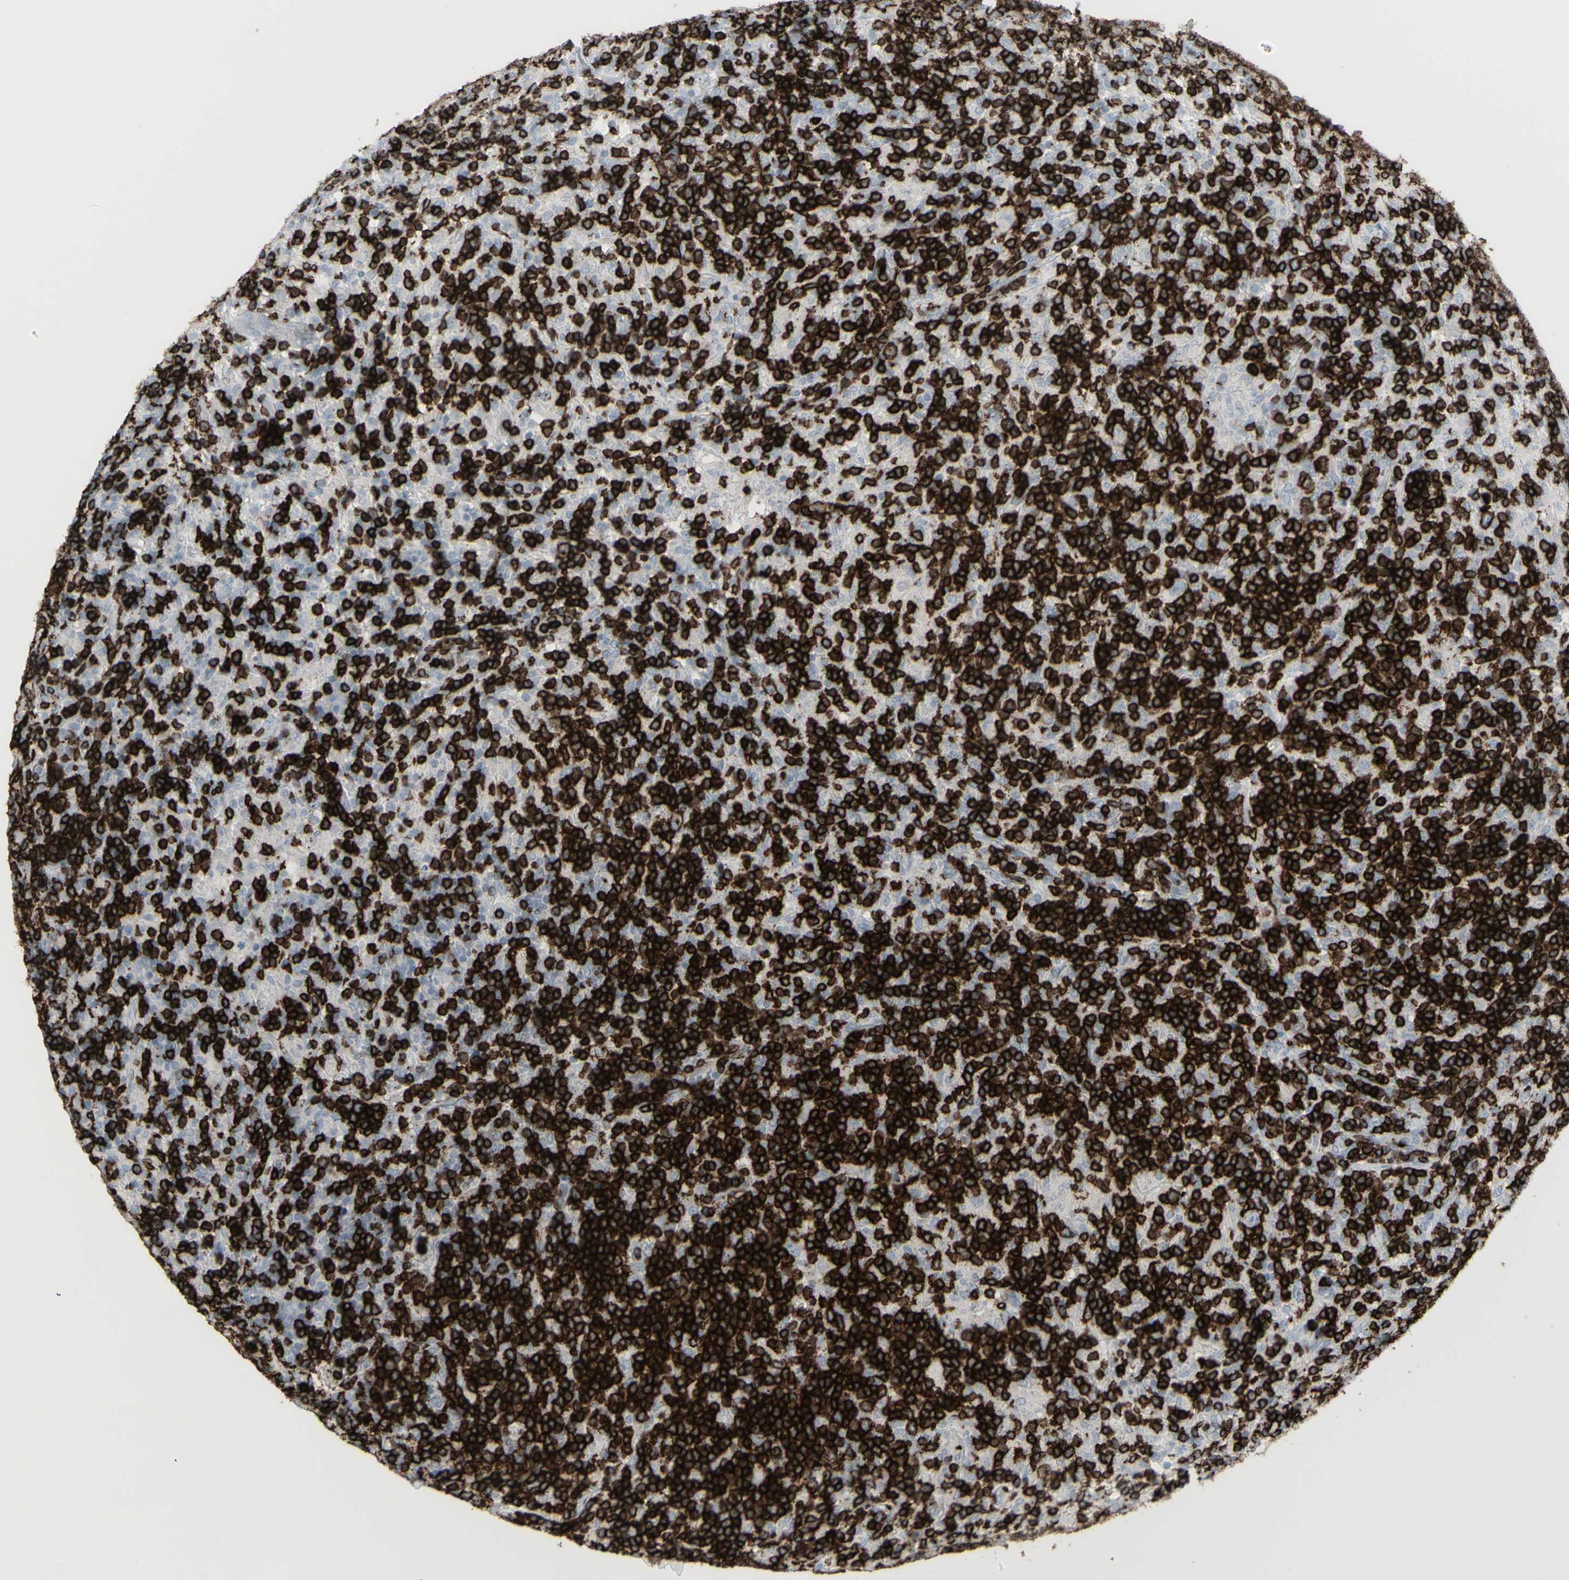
{"staining": {"intensity": "negative", "quantity": "none", "location": "none"}, "tissue": "lymphoma", "cell_type": "Tumor cells", "image_type": "cancer", "snomed": [{"axis": "morphology", "description": "Hodgkin's disease, NOS"}, {"axis": "topography", "description": "Lymph node"}], "caption": "Immunohistochemical staining of human Hodgkin's disease displays no significant staining in tumor cells.", "gene": "CD247", "patient": {"sex": "male", "age": 70}}